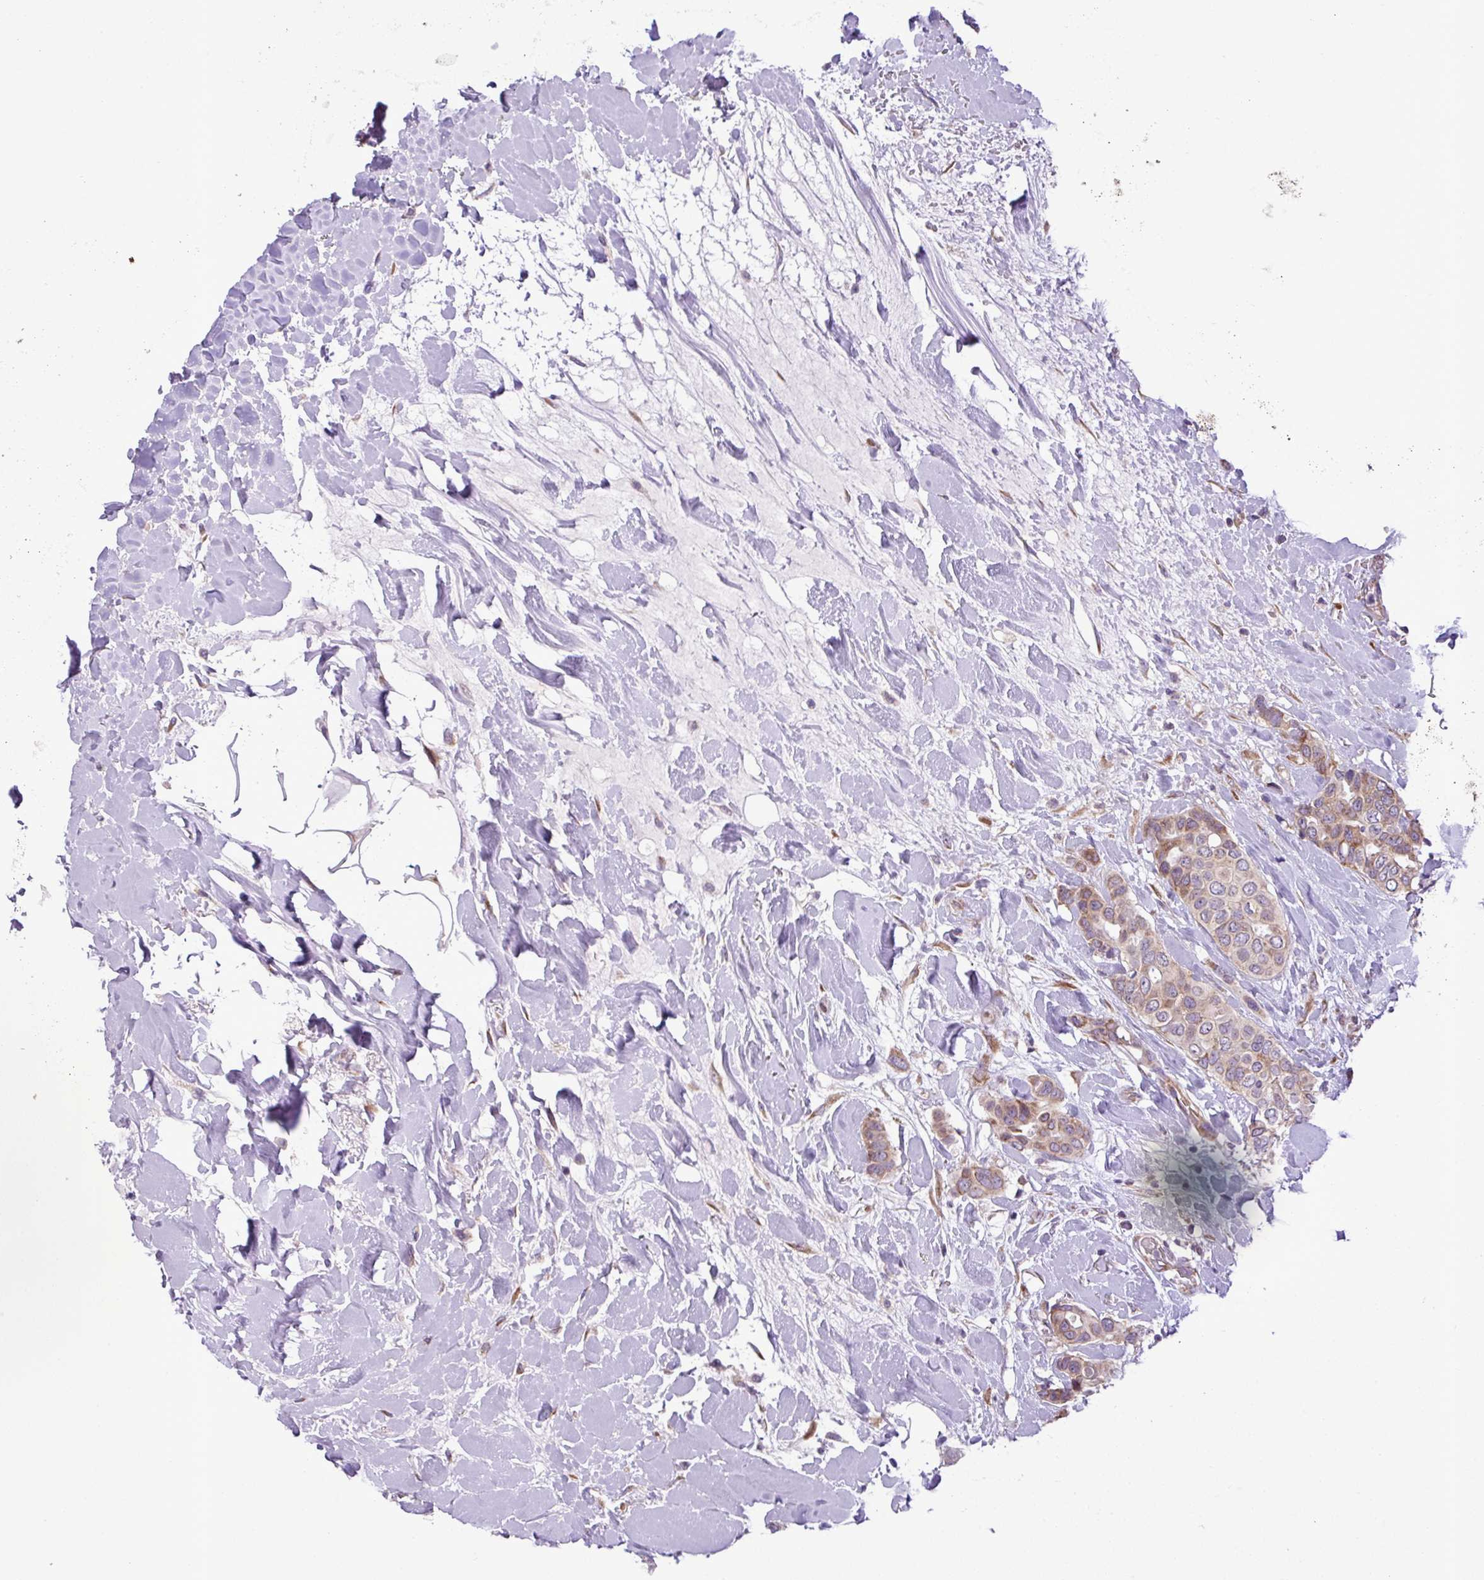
{"staining": {"intensity": "weak", "quantity": "25%-75%", "location": "cytoplasmic/membranous"}, "tissue": "breast cancer", "cell_type": "Tumor cells", "image_type": "cancer", "snomed": [{"axis": "morphology", "description": "Lobular carcinoma"}, {"axis": "topography", "description": "Breast"}], "caption": "Protein staining of breast cancer (lobular carcinoma) tissue exhibits weak cytoplasmic/membranous positivity in approximately 25%-75% of tumor cells.", "gene": "RPL13", "patient": {"sex": "female", "age": 51}}